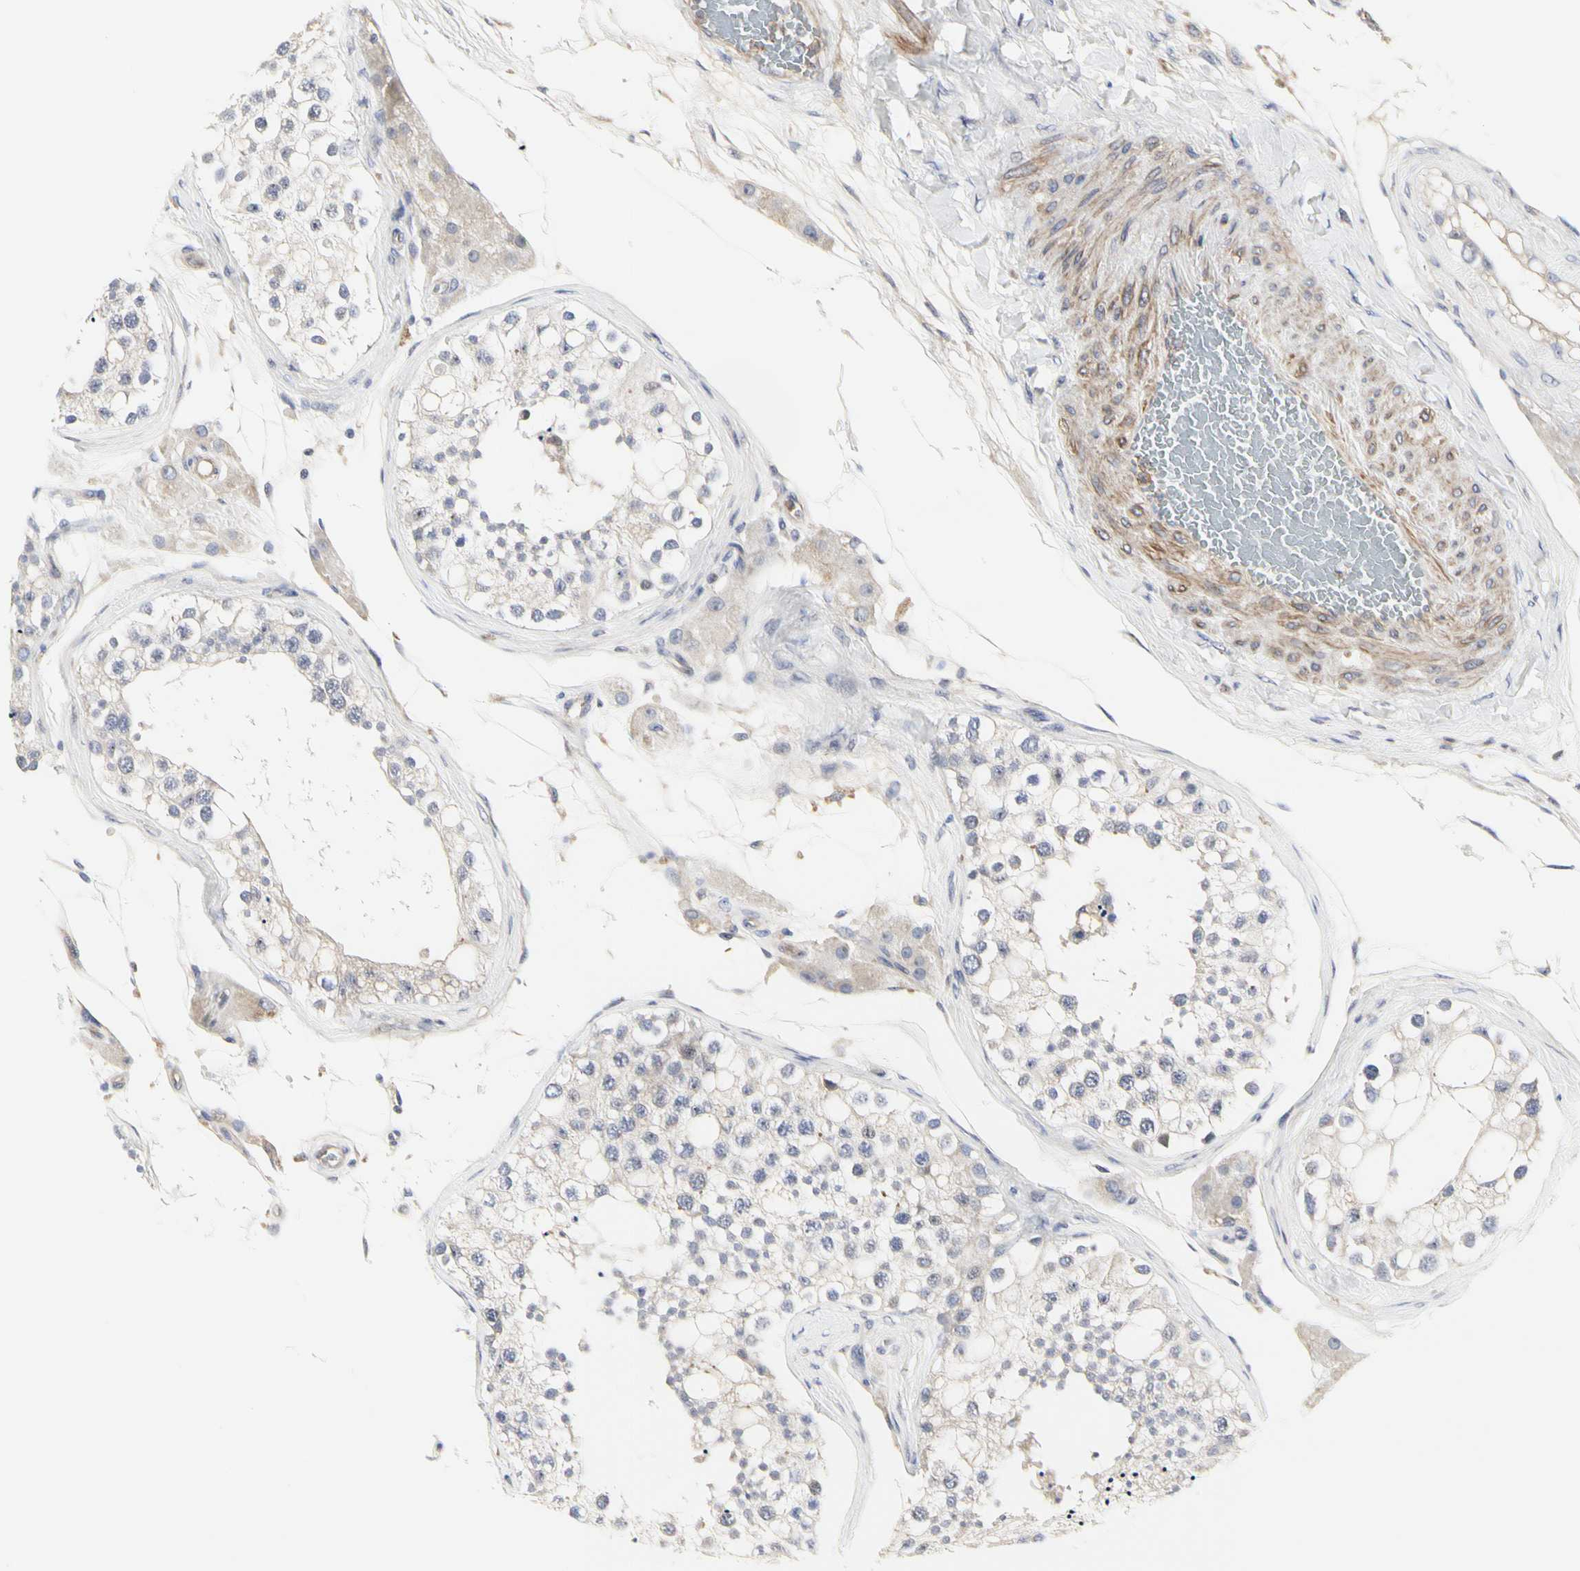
{"staining": {"intensity": "weak", "quantity": "25%-75%", "location": "cytoplasmic/membranous"}, "tissue": "testis", "cell_type": "Cells in seminiferous ducts", "image_type": "normal", "snomed": [{"axis": "morphology", "description": "Normal tissue, NOS"}, {"axis": "topography", "description": "Testis"}], "caption": "The photomicrograph demonstrates immunohistochemical staining of normal testis. There is weak cytoplasmic/membranous positivity is appreciated in about 25%-75% of cells in seminiferous ducts. (DAB IHC with brightfield microscopy, high magnification).", "gene": "SHANK2", "patient": {"sex": "male", "age": 68}}